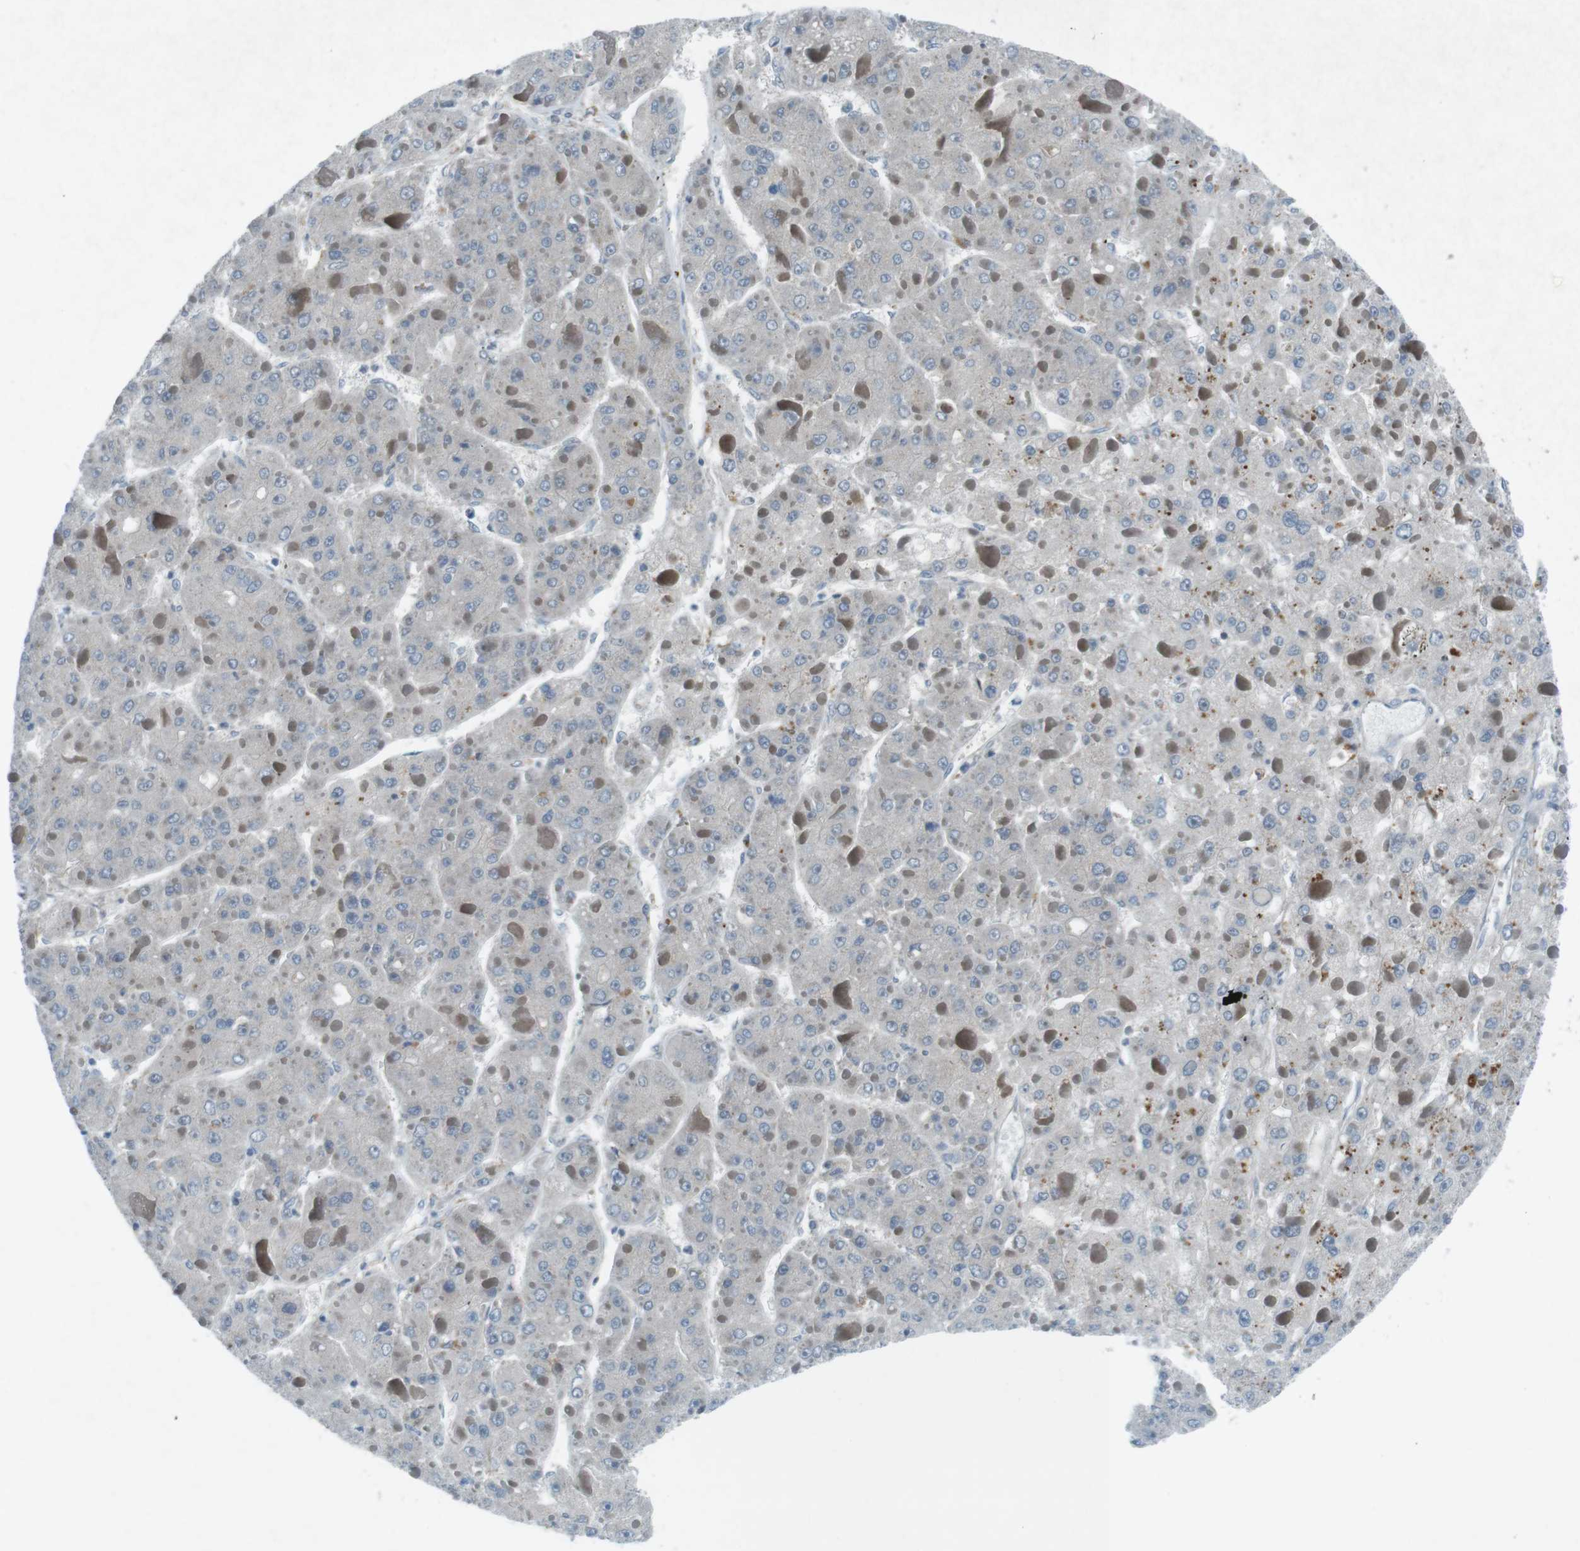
{"staining": {"intensity": "negative", "quantity": "none", "location": "none"}, "tissue": "liver cancer", "cell_type": "Tumor cells", "image_type": "cancer", "snomed": [{"axis": "morphology", "description": "Carcinoma, Hepatocellular, NOS"}, {"axis": "topography", "description": "Liver"}], "caption": "An image of human liver cancer is negative for staining in tumor cells. (Brightfield microscopy of DAB immunohistochemistry at high magnification).", "gene": "FCRLA", "patient": {"sex": "female", "age": 73}}